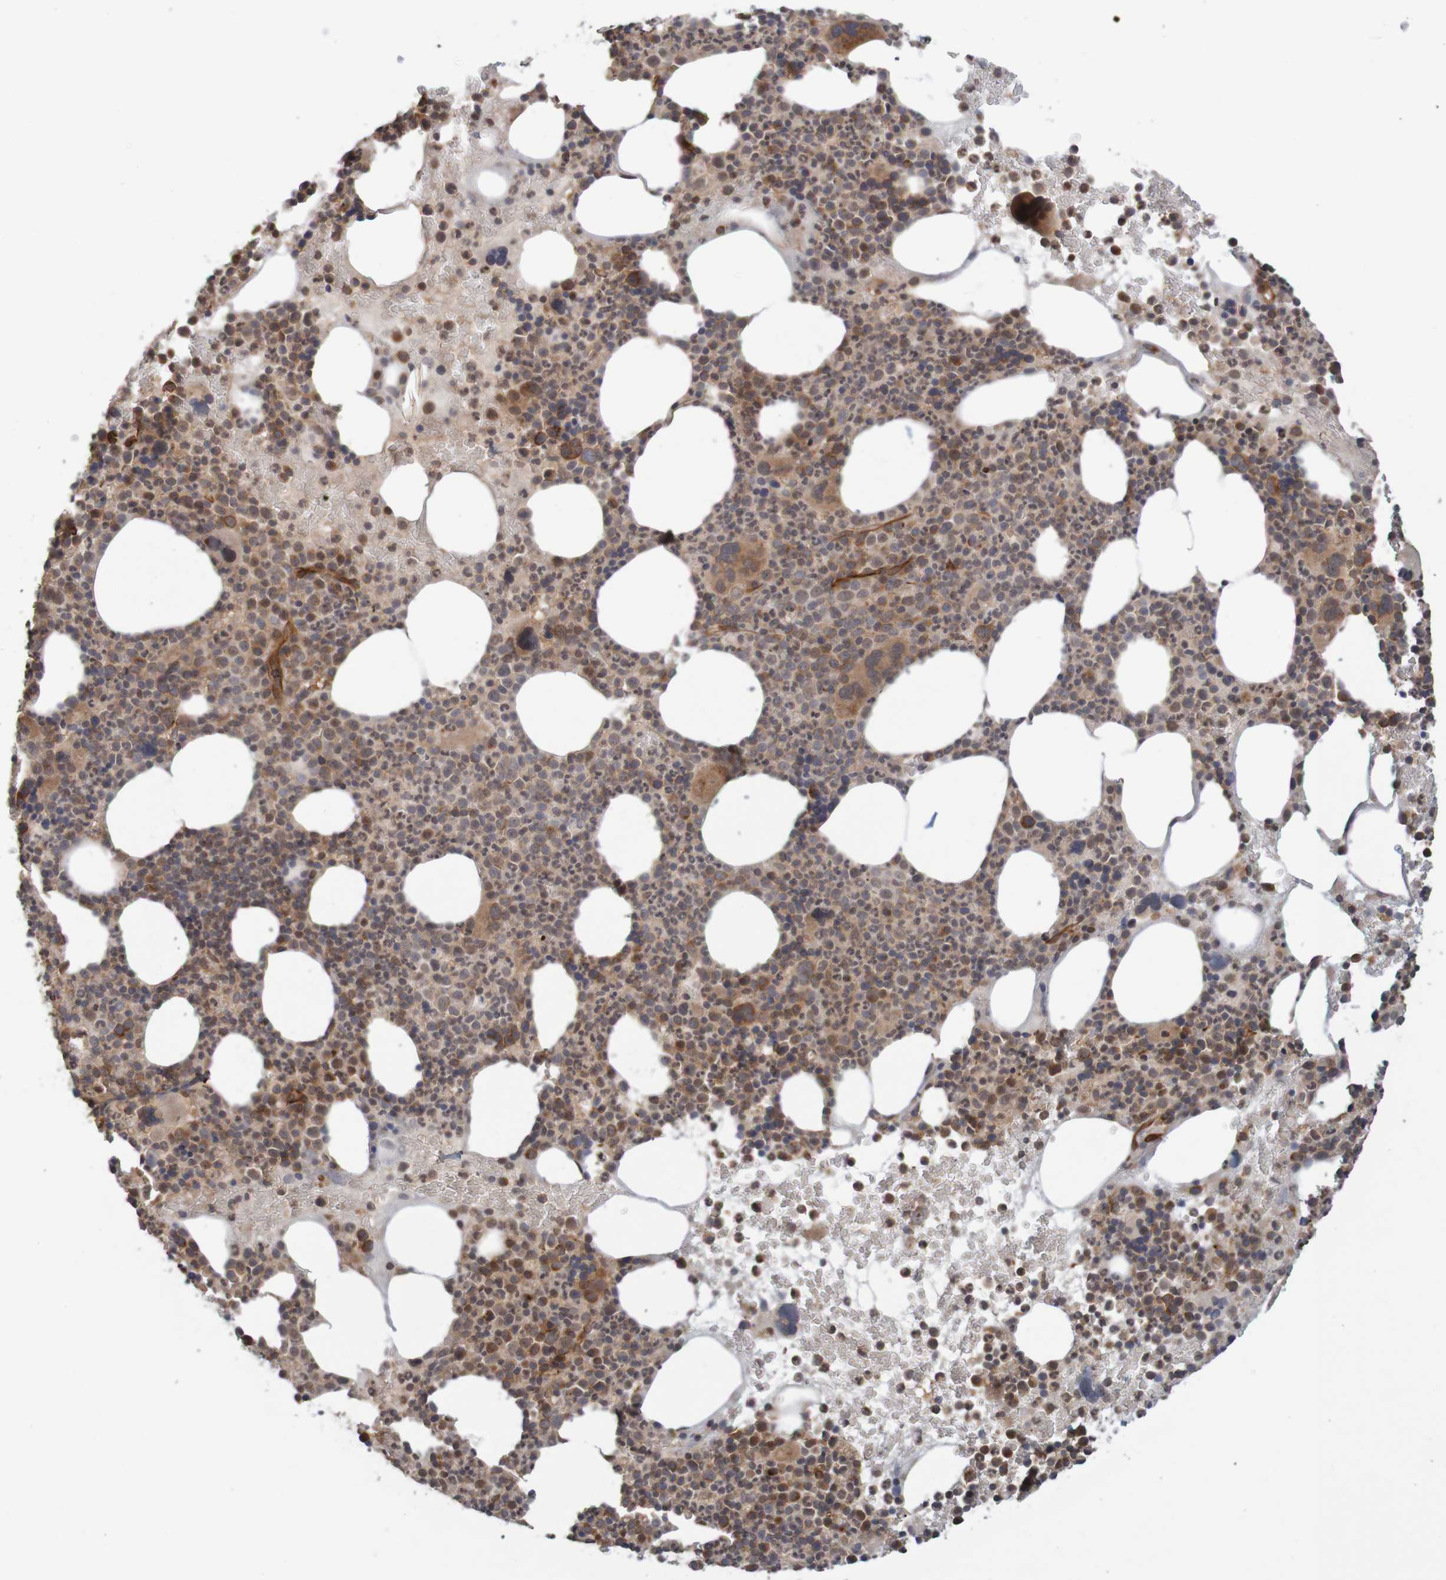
{"staining": {"intensity": "strong", "quantity": "25%-75%", "location": "cytoplasmic/membranous"}, "tissue": "bone marrow", "cell_type": "Hematopoietic cells", "image_type": "normal", "snomed": [{"axis": "morphology", "description": "Normal tissue, NOS"}, {"axis": "morphology", "description": "Inflammation, NOS"}, {"axis": "topography", "description": "Bone marrow"}], "caption": "Bone marrow stained with a brown dye shows strong cytoplasmic/membranous positive expression in about 25%-75% of hematopoietic cells.", "gene": "MRPL52", "patient": {"sex": "male", "age": 73}}